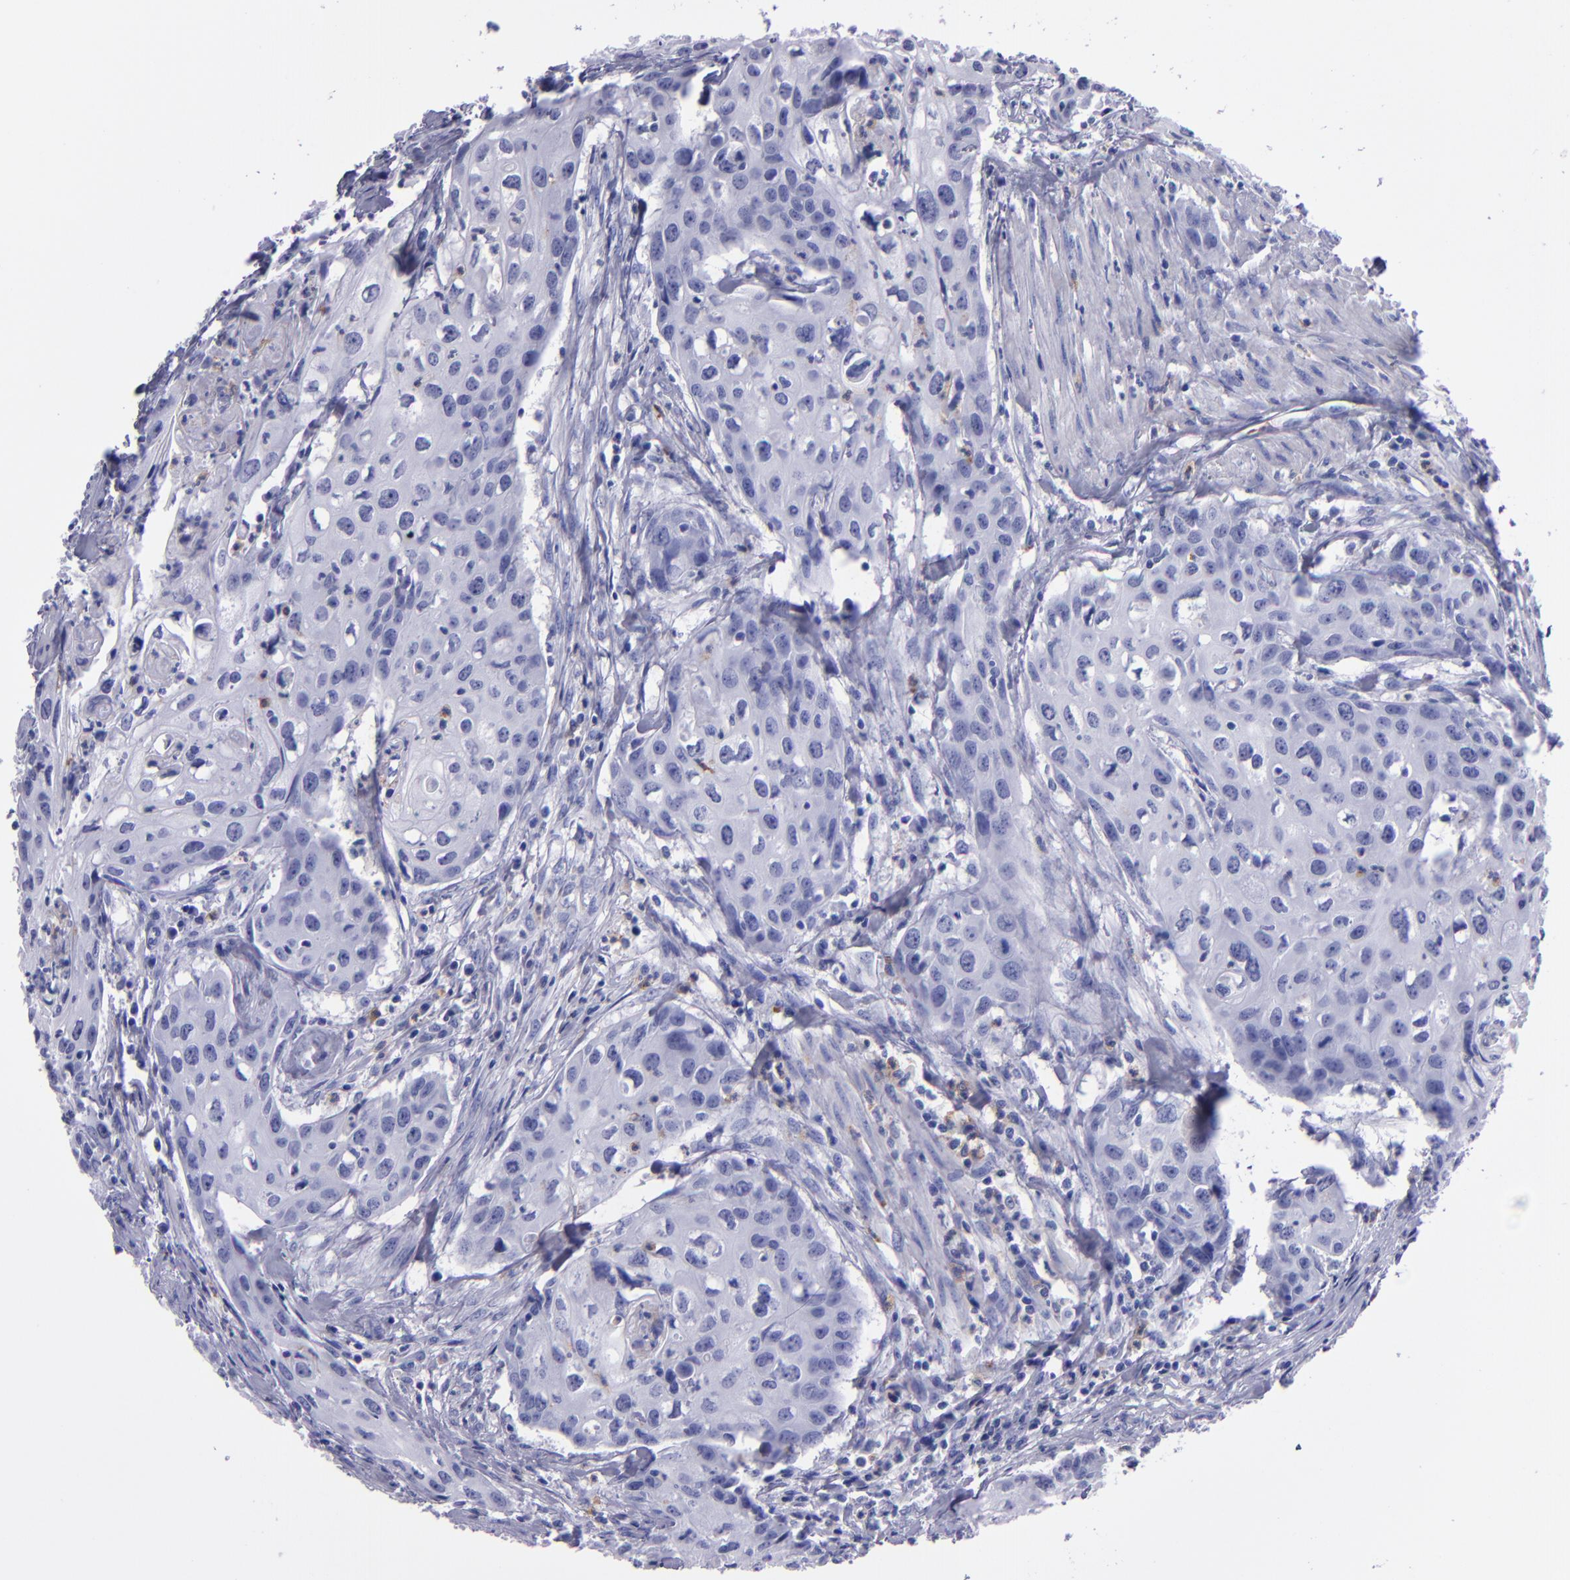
{"staining": {"intensity": "negative", "quantity": "none", "location": "none"}, "tissue": "urothelial cancer", "cell_type": "Tumor cells", "image_type": "cancer", "snomed": [{"axis": "morphology", "description": "Urothelial carcinoma, High grade"}, {"axis": "topography", "description": "Urinary bladder"}], "caption": "There is no significant positivity in tumor cells of urothelial carcinoma (high-grade). (Brightfield microscopy of DAB (3,3'-diaminobenzidine) immunohistochemistry at high magnification).", "gene": "CR1", "patient": {"sex": "male", "age": 54}}